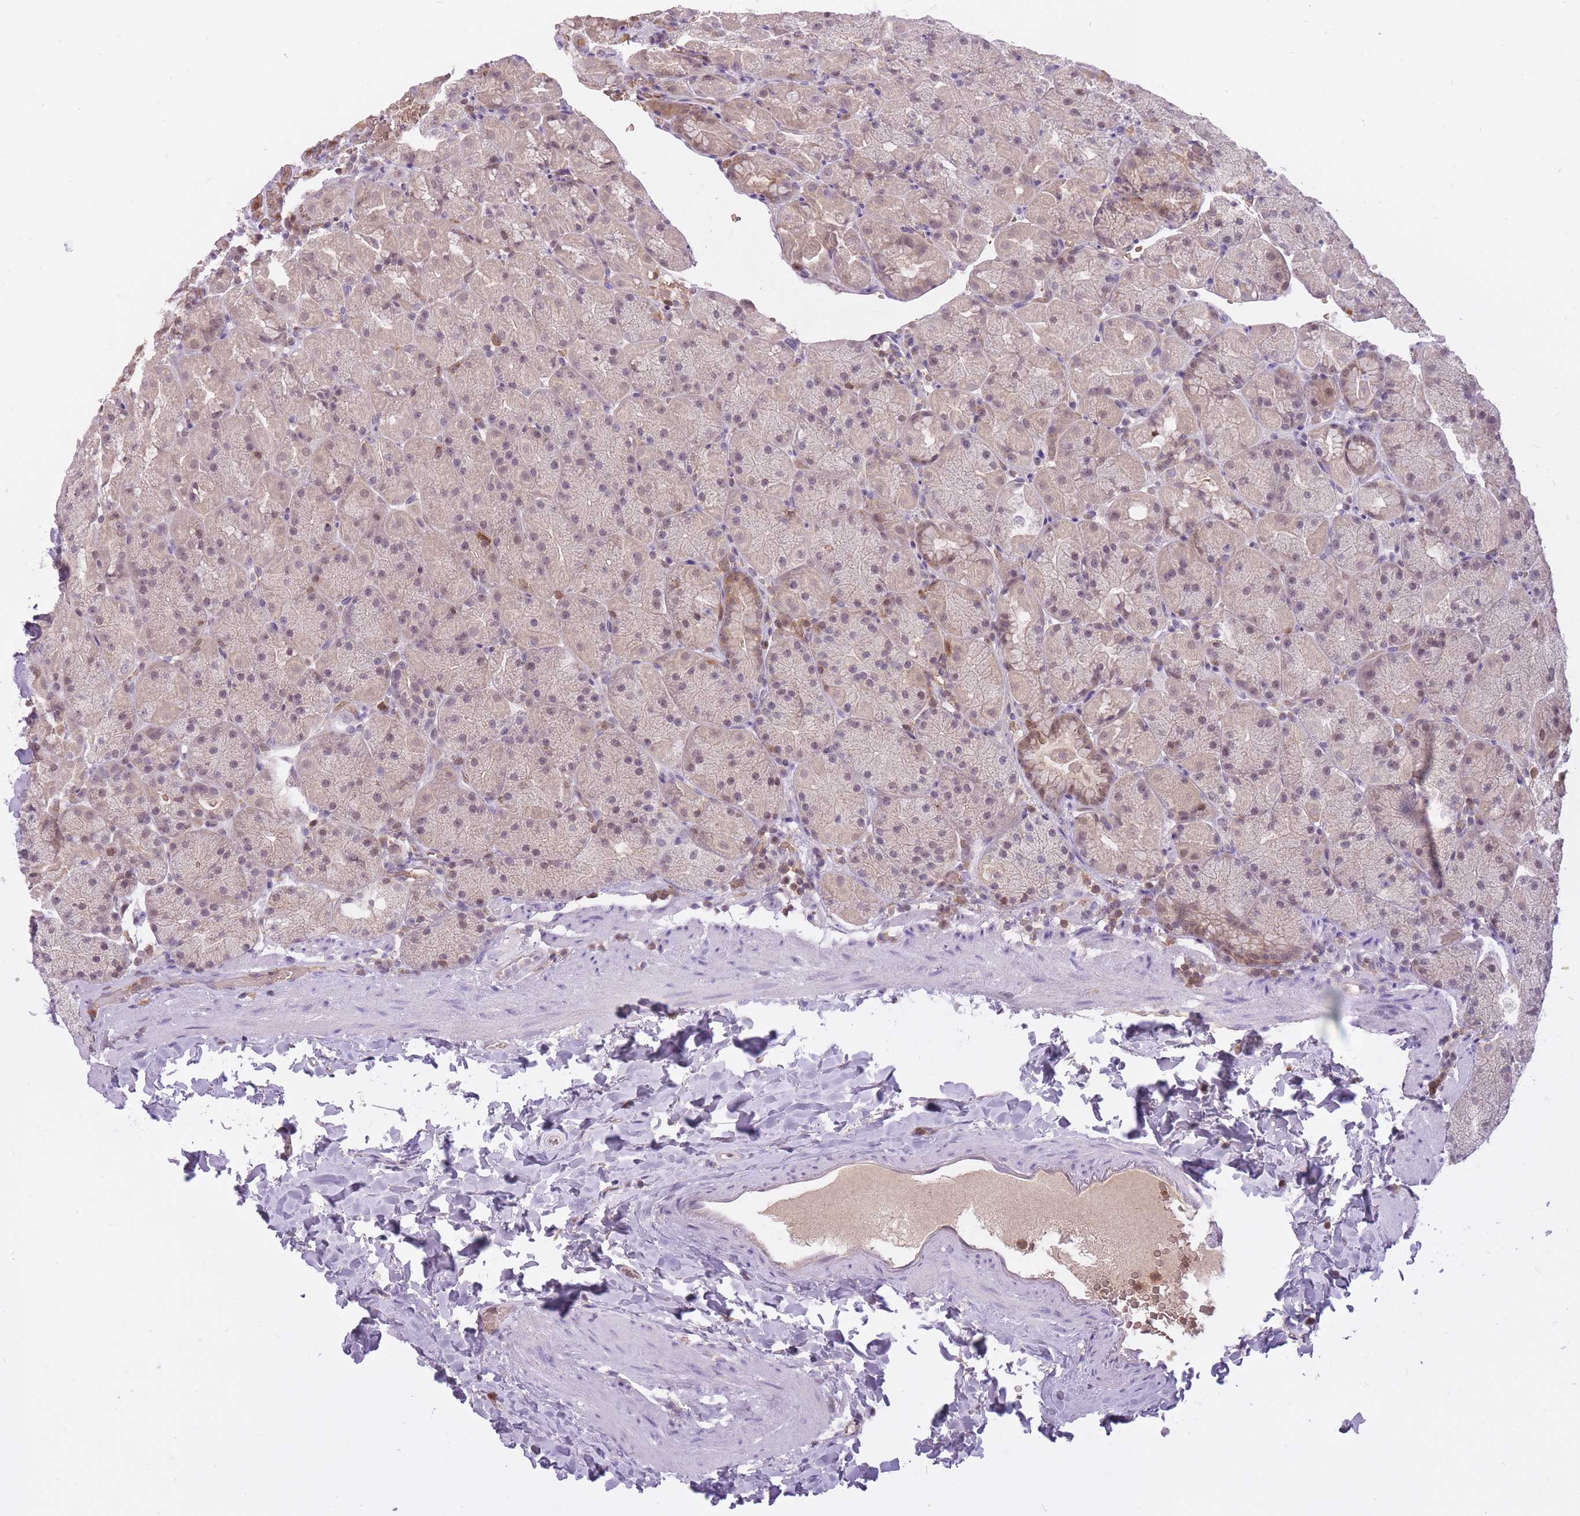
{"staining": {"intensity": "moderate", "quantity": "25%-75%", "location": "cytoplasmic/membranous,nuclear"}, "tissue": "stomach", "cell_type": "Glandular cells", "image_type": "normal", "snomed": [{"axis": "morphology", "description": "Normal tissue, NOS"}, {"axis": "topography", "description": "Stomach, upper"}, {"axis": "topography", "description": "Stomach, lower"}], "caption": "Protein expression analysis of unremarkable human stomach reveals moderate cytoplasmic/membranous,nuclear expression in about 25%-75% of glandular cells.", "gene": "CXorf38", "patient": {"sex": "male", "age": 67}}